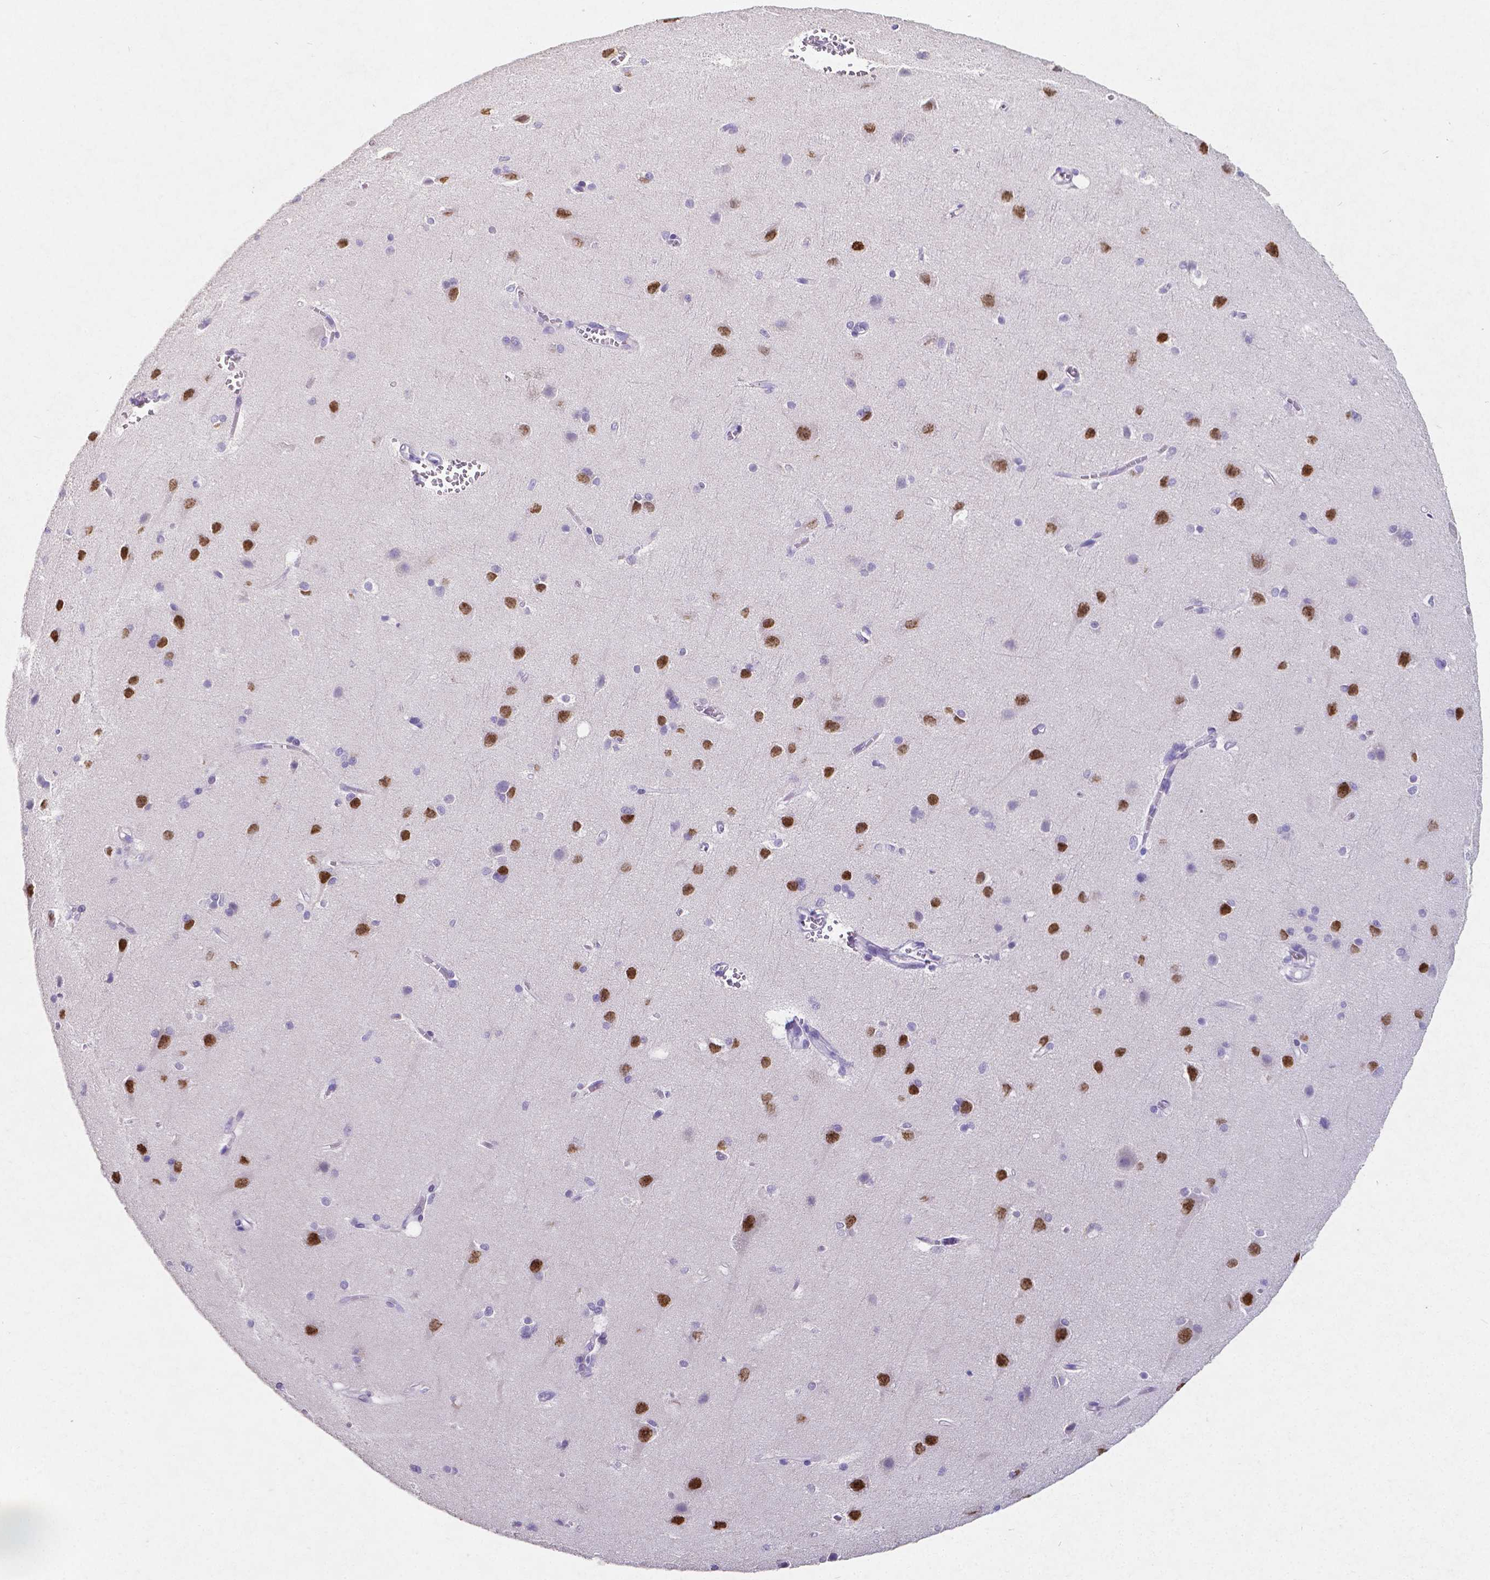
{"staining": {"intensity": "negative", "quantity": "none", "location": "none"}, "tissue": "cerebral cortex", "cell_type": "Endothelial cells", "image_type": "normal", "snomed": [{"axis": "morphology", "description": "Normal tissue, NOS"}, {"axis": "topography", "description": "Cerebral cortex"}], "caption": "Immunohistochemistry (IHC) image of normal cerebral cortex stained for a protein (brown), which reveals no expression in endothelial cells.", "gene": "SATB2", "patient": {"sex": "male", "age": 37}}